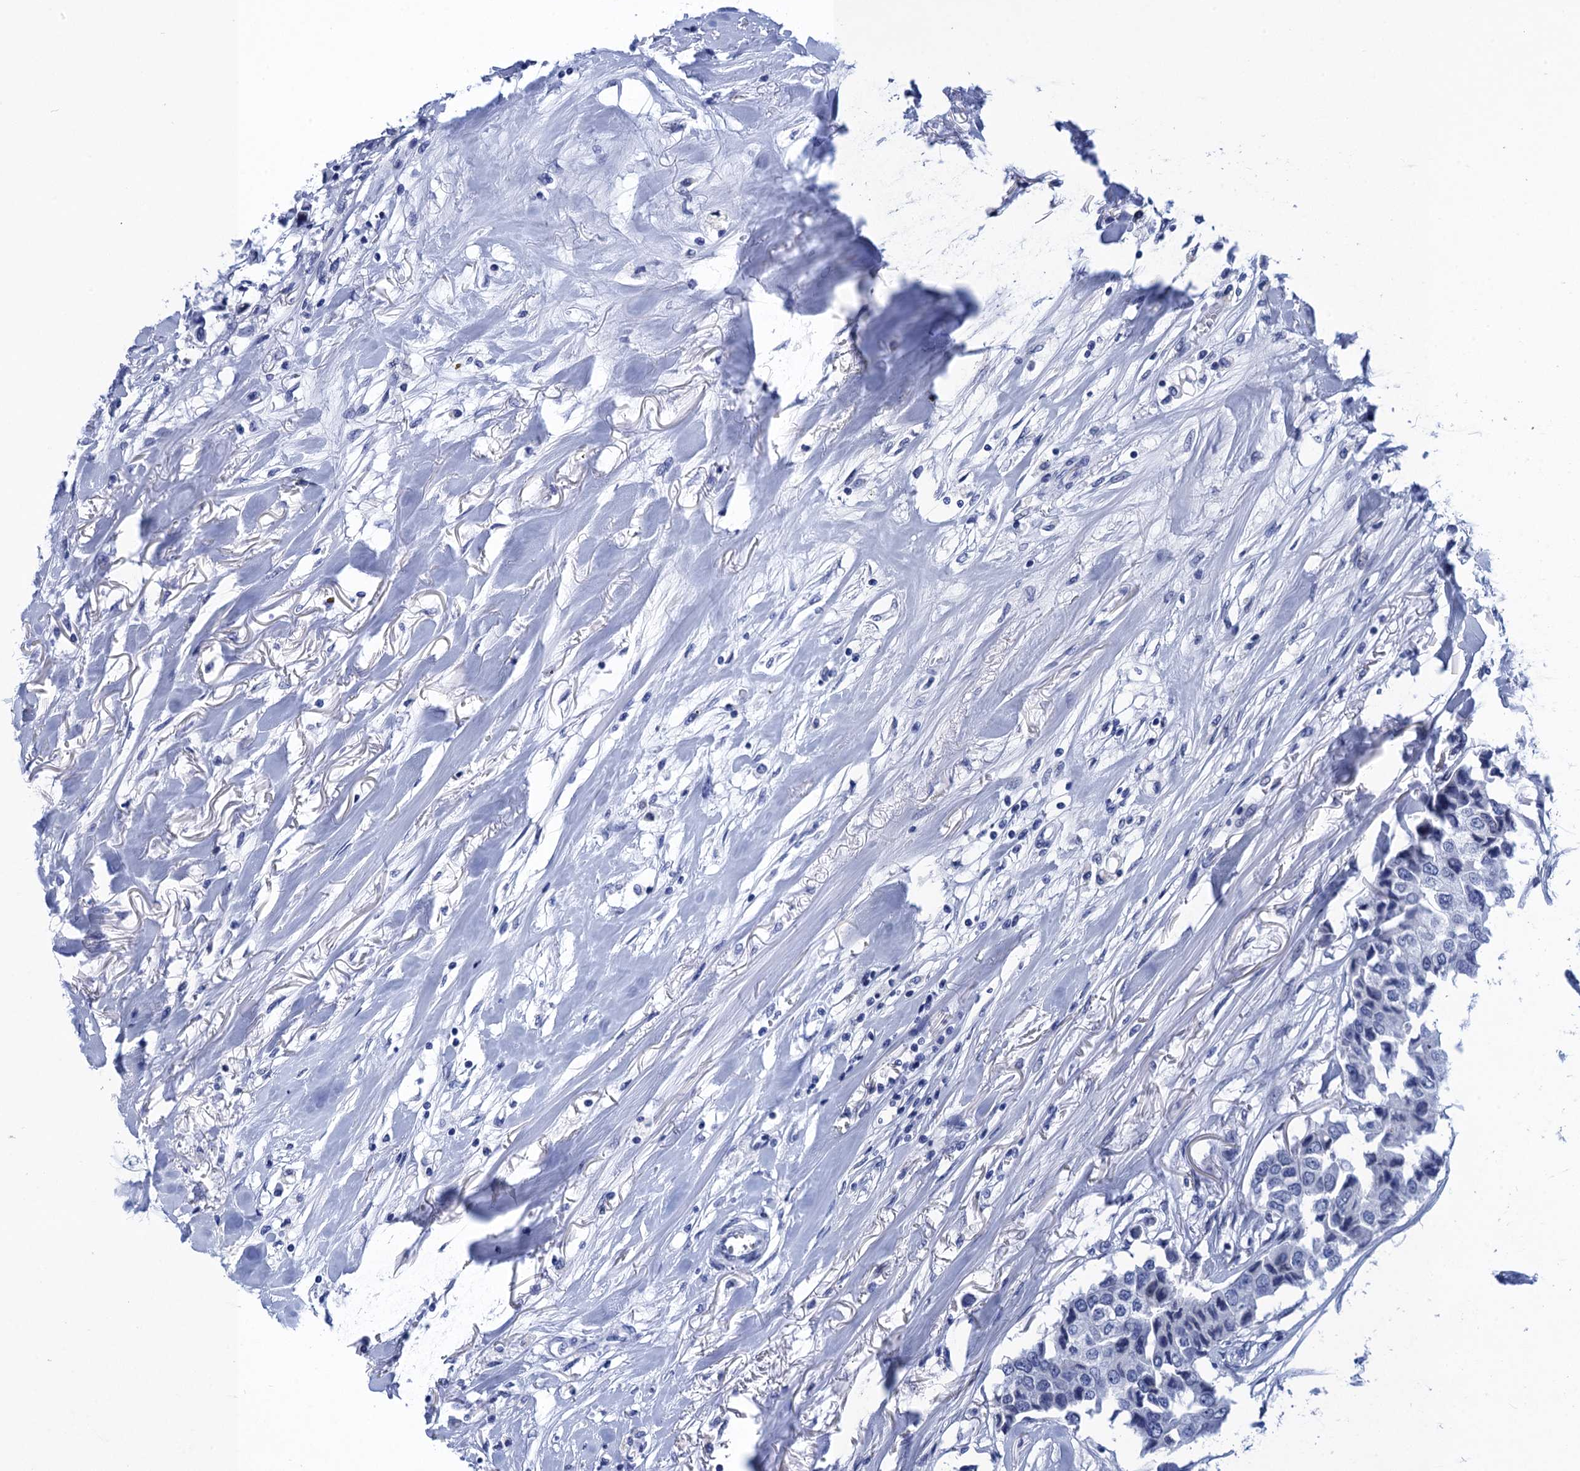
{"staining": {"intensity": "negative", "quantity": "none", "location": "none"}, "tissue": "breast cancer", "cell_type": "Tumor cells", "image_type": "cancer", "snomed": [{"axis": "morphology", "description": "Duct carcinoma"}, {"axis": "topography", "description": "Breast"}], "caption": "Human breast cancer stained for a protein using immunohistochemistry reveals no expression in tumor cells.", "gene": "METTL25", "patient": {"sex": "female", "age": 80}}